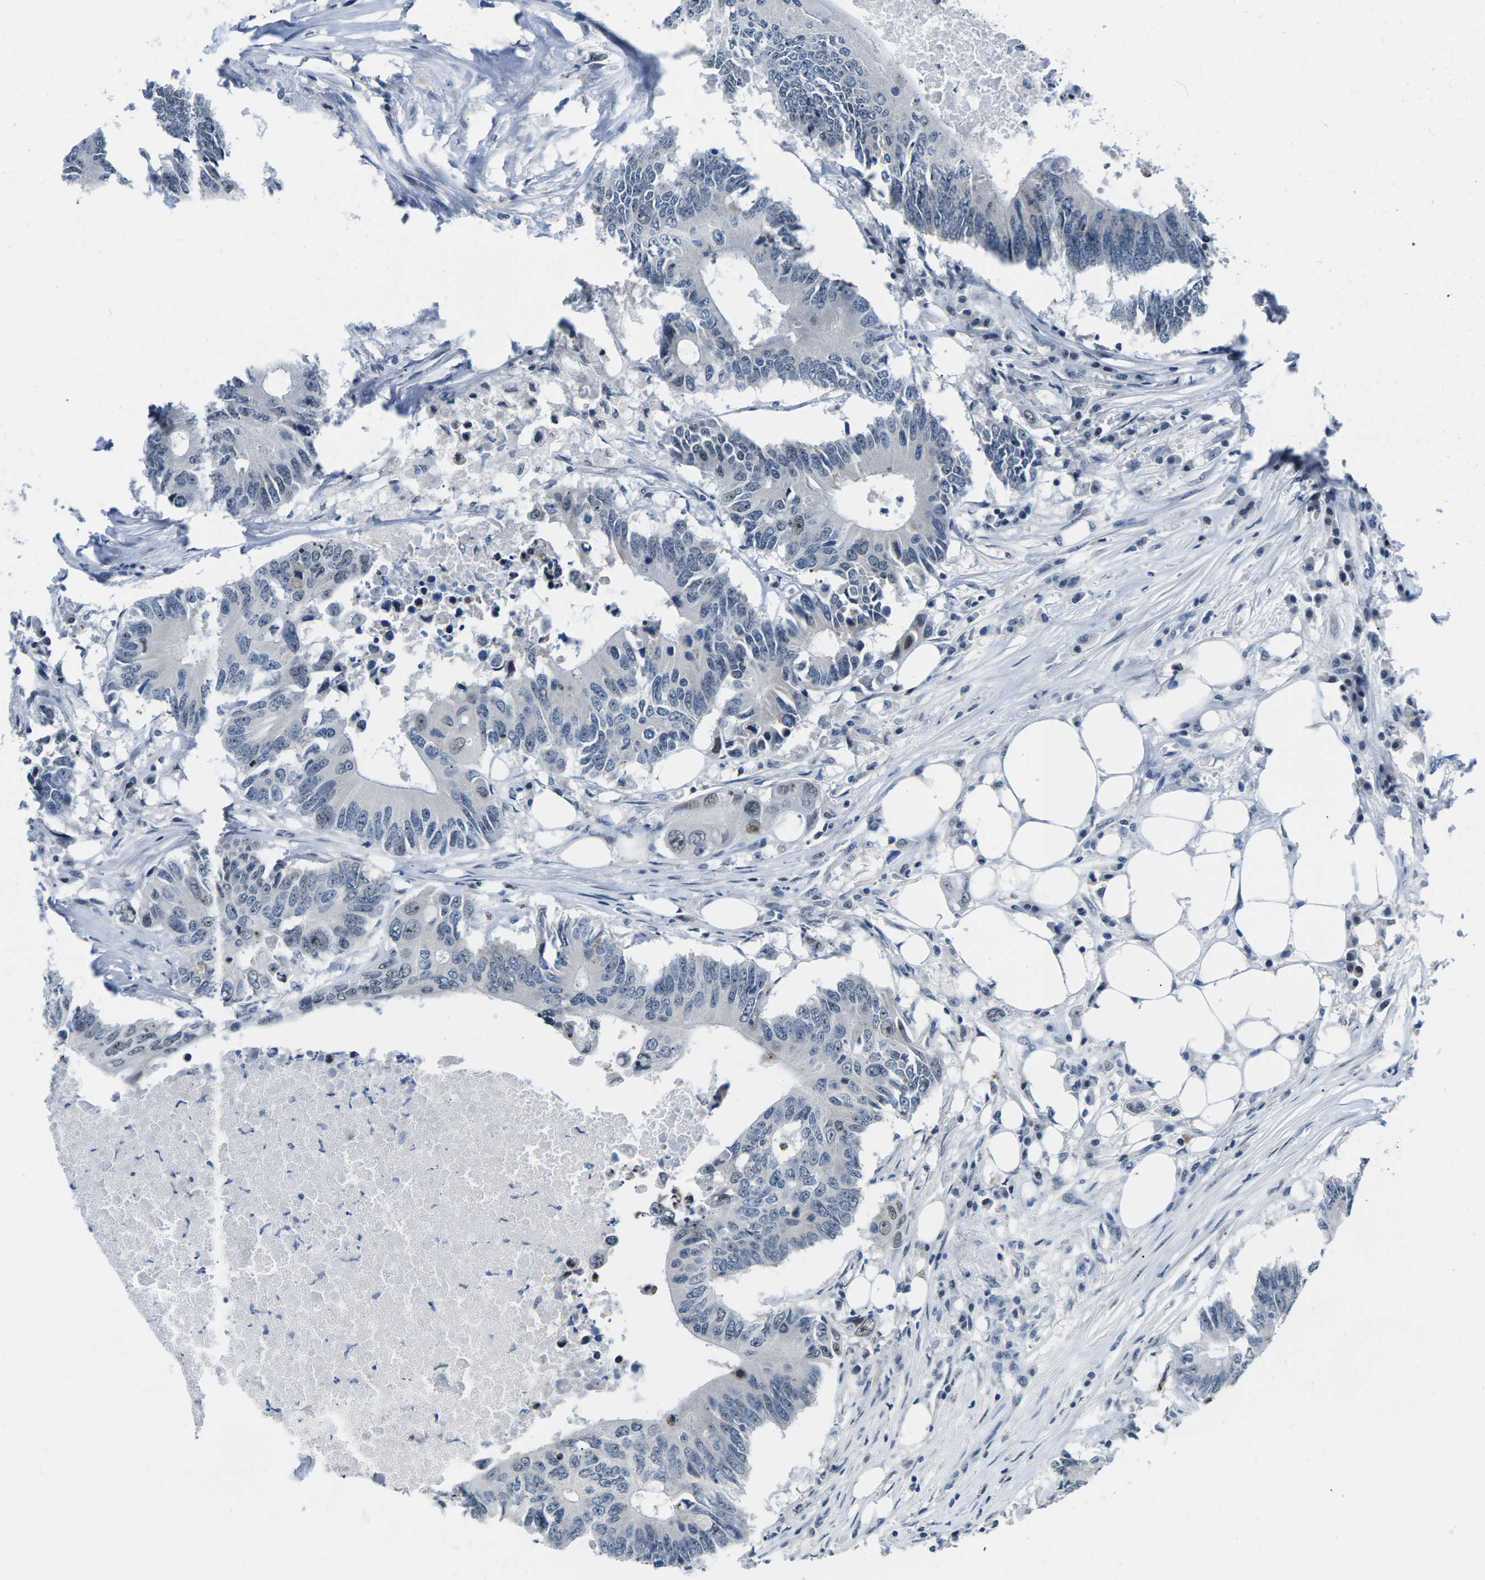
{"staining": {"intensity": "negative", "quantity": "none", "location": "none"}, "tissue": "colorectal cancer", "cell_type": "Tumor cells", "image_type": "cancer", "snomed": [{"axis": "morphology", "description": "Adenocarcinoma, NOS"}, {"axis": "topography", "description": "Colon"}], "caption": "This is an IHC image of human colorectal adenocarcinoma. There is no positivity in tumor cells.", "gene": "NSRP1", "patient": {"sex": "male", "age": 71}}